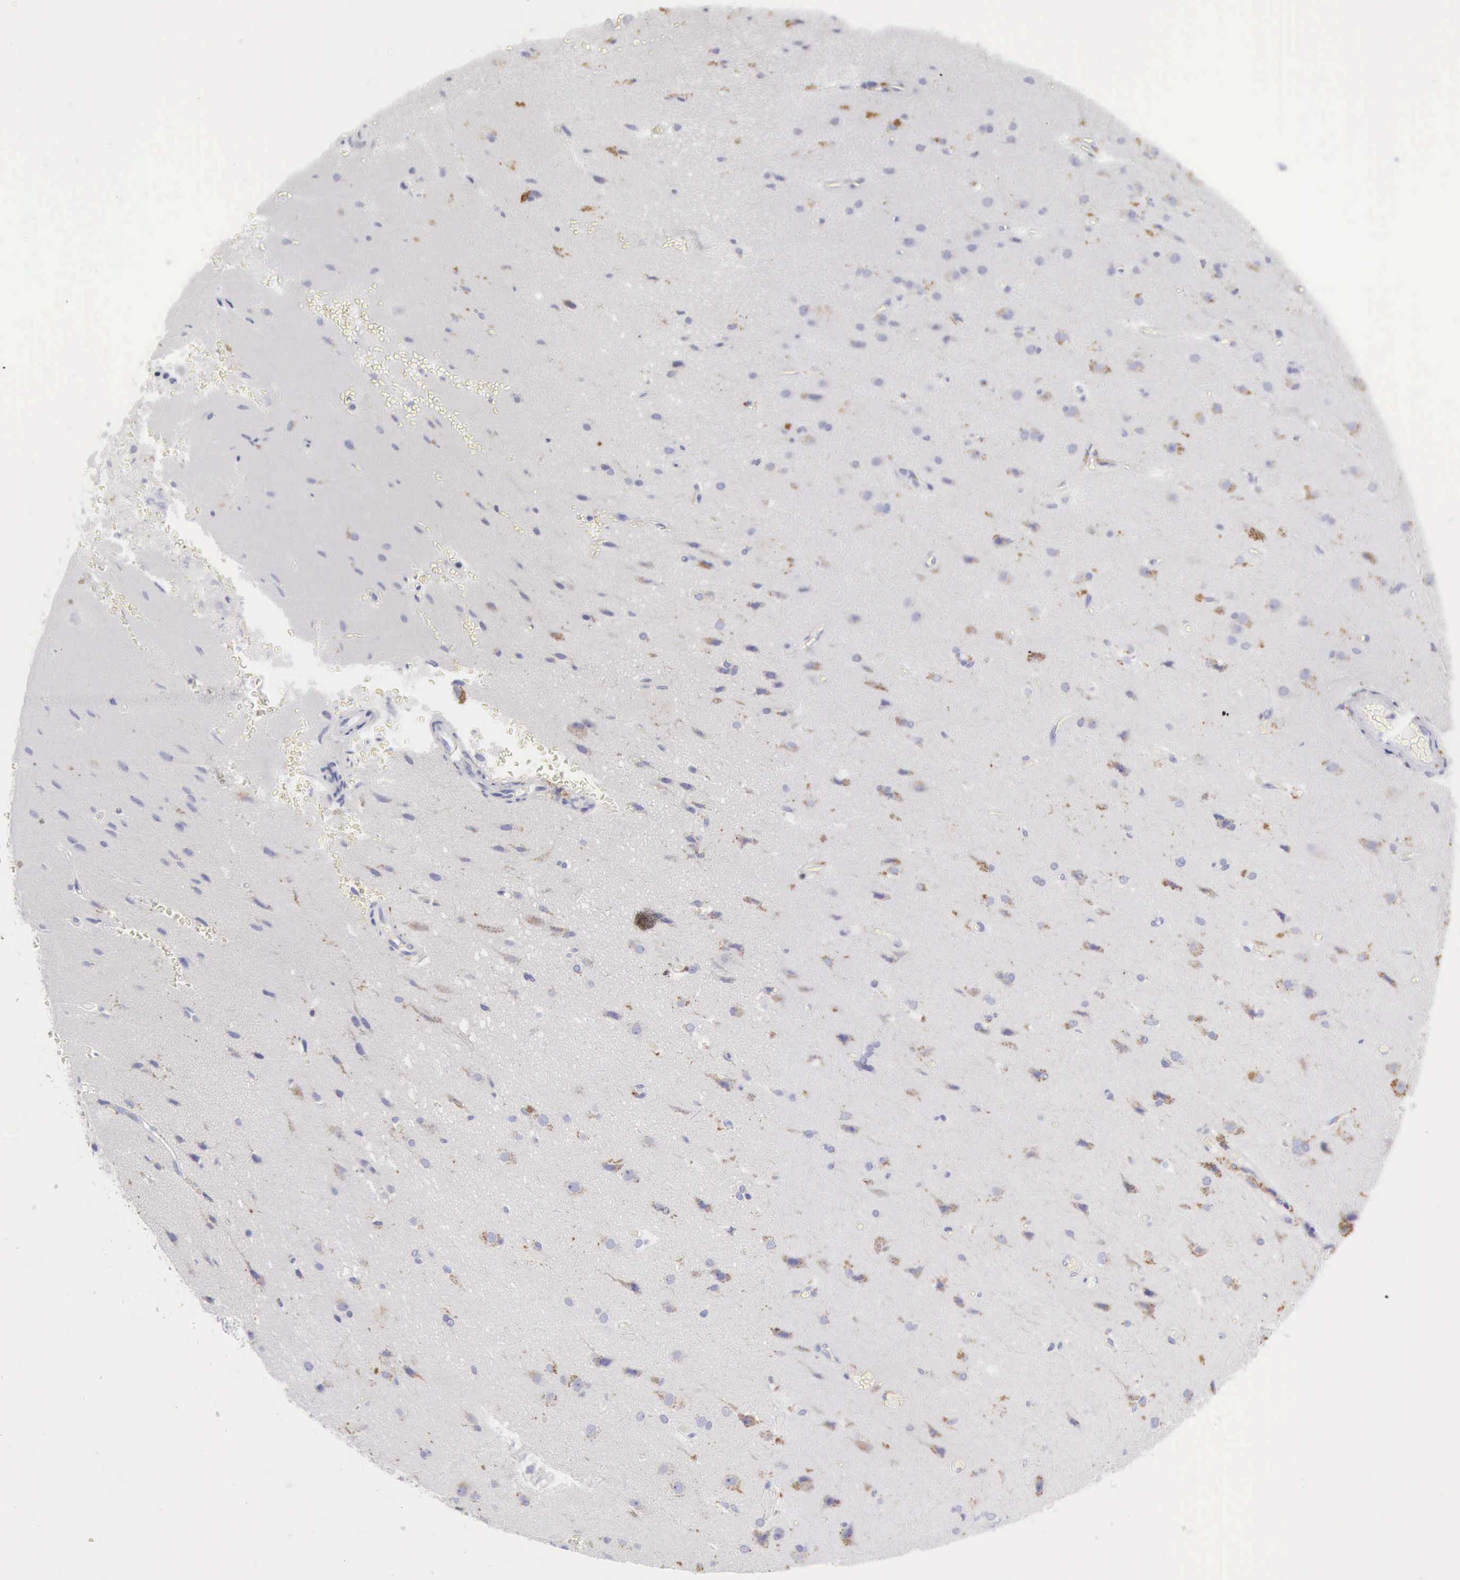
{"staining": {"intensity": "negative", "quantity": "none", "location": "none"}, "tissue": "cerebral cortex", "cell_type": "Endothelial cells", "image_type": "normal", "snomed": [{"axis": "morphology", "description": "Normal tissue, NOS"}, {"axis": "morphology", "description": "Glioma, malignant, High grade"}, {"axis": "topography", "description": "Cerebral cortex"}], "caption": "A photomicrograph of cerebral cortex stained for a protein displays no brown staining in endothelial cells.", "gene": "CTSS", "patient": {"sex": "male", "age": 77}}